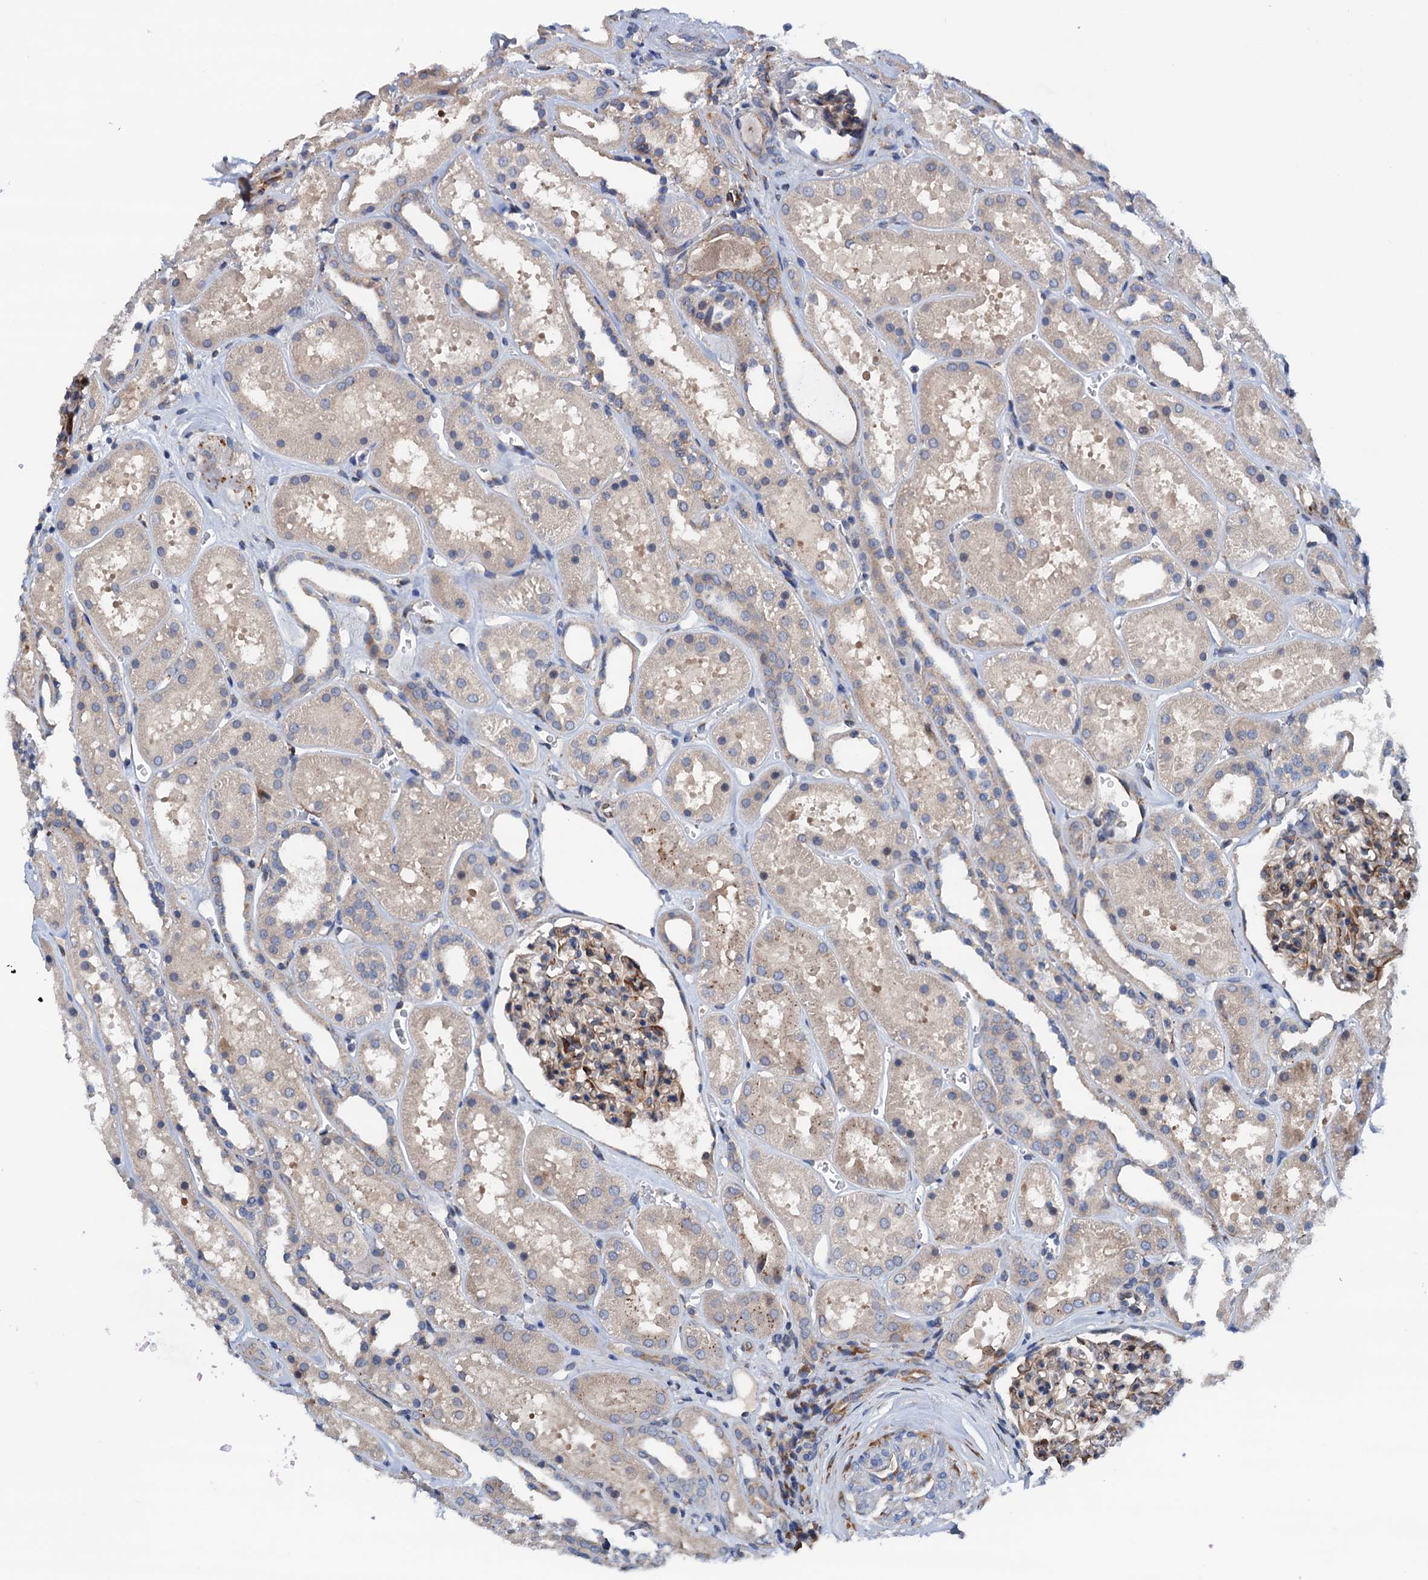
{"staining": {"intensity": "moderate", "quantity": "25%-75%", "location": "cytoplasmic/membranous"}, "tissue": "kidney", "cell_type": "Cells in glomeruli", "image_type": "normal", "snomed": [{"axis": "morphology", "description": "Normal tissue, NOS"}, {"axis": "topography", "description": "Kidney"}], "caption": "An immunohistochemistry micrograph of unremarkable tissue is shown. Protein staining in brown shows moderate cytoplasmic/membranous positivity in kidney within cells in glomeruli.", "gene": "RASSF9", "patient": {"sex": "female", "age": 41}}